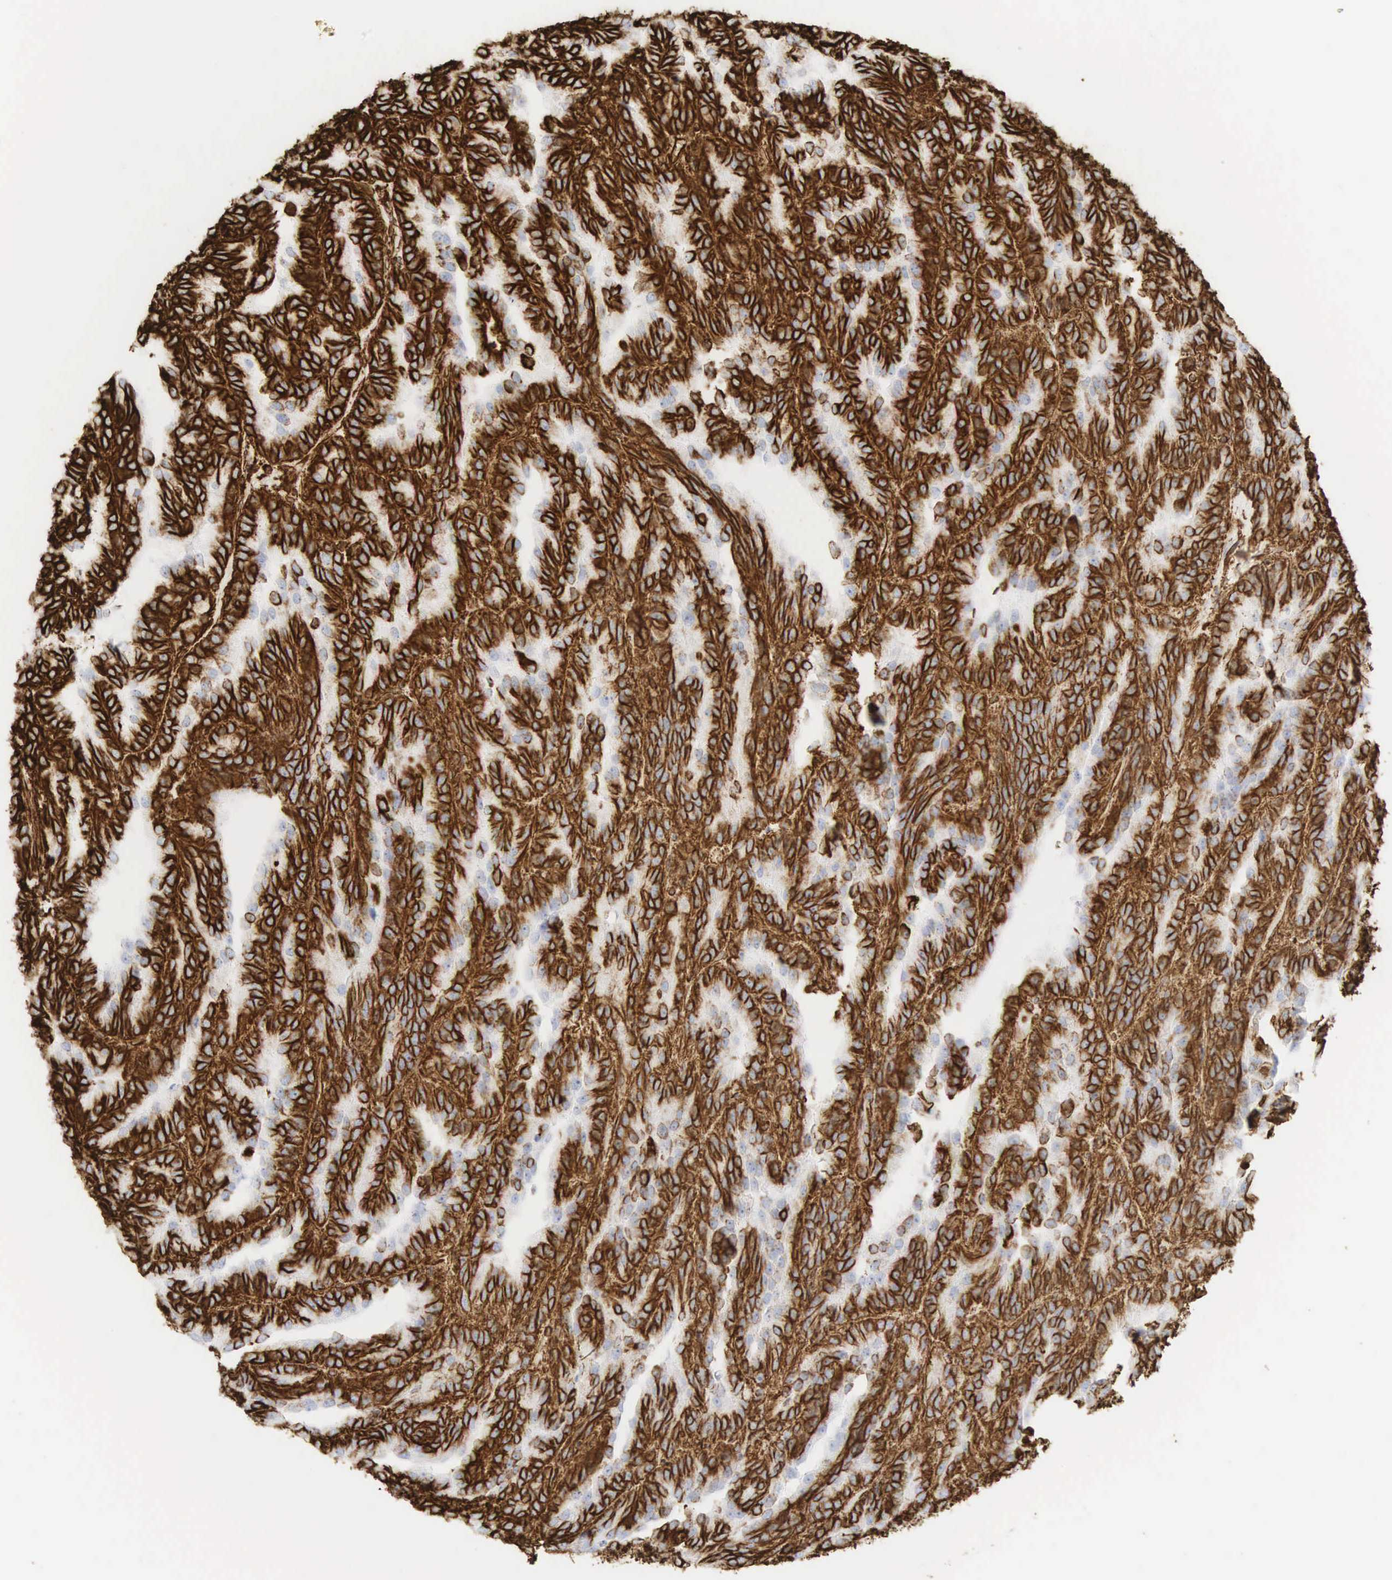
{"staining": {"intensity": "strong", "quantity": ">75%", "location": "cytoplasmic/membranous"}, "tissue": "renal cancer", "cell_type": "Tumor cells", "image_type": "cancer", "snomed": [{"axis": "morphology", "description": "Adenocarcinoma, NOS"}, {"axis": "topography", "description": "Kidney"}], "caption": "Renal cancer tissue exhibits strong cytoplasmic/membranous positivity in approximately >75% of tumor cells", "gene": "VIM", "patient": {"sex": "male", "age": 46}}